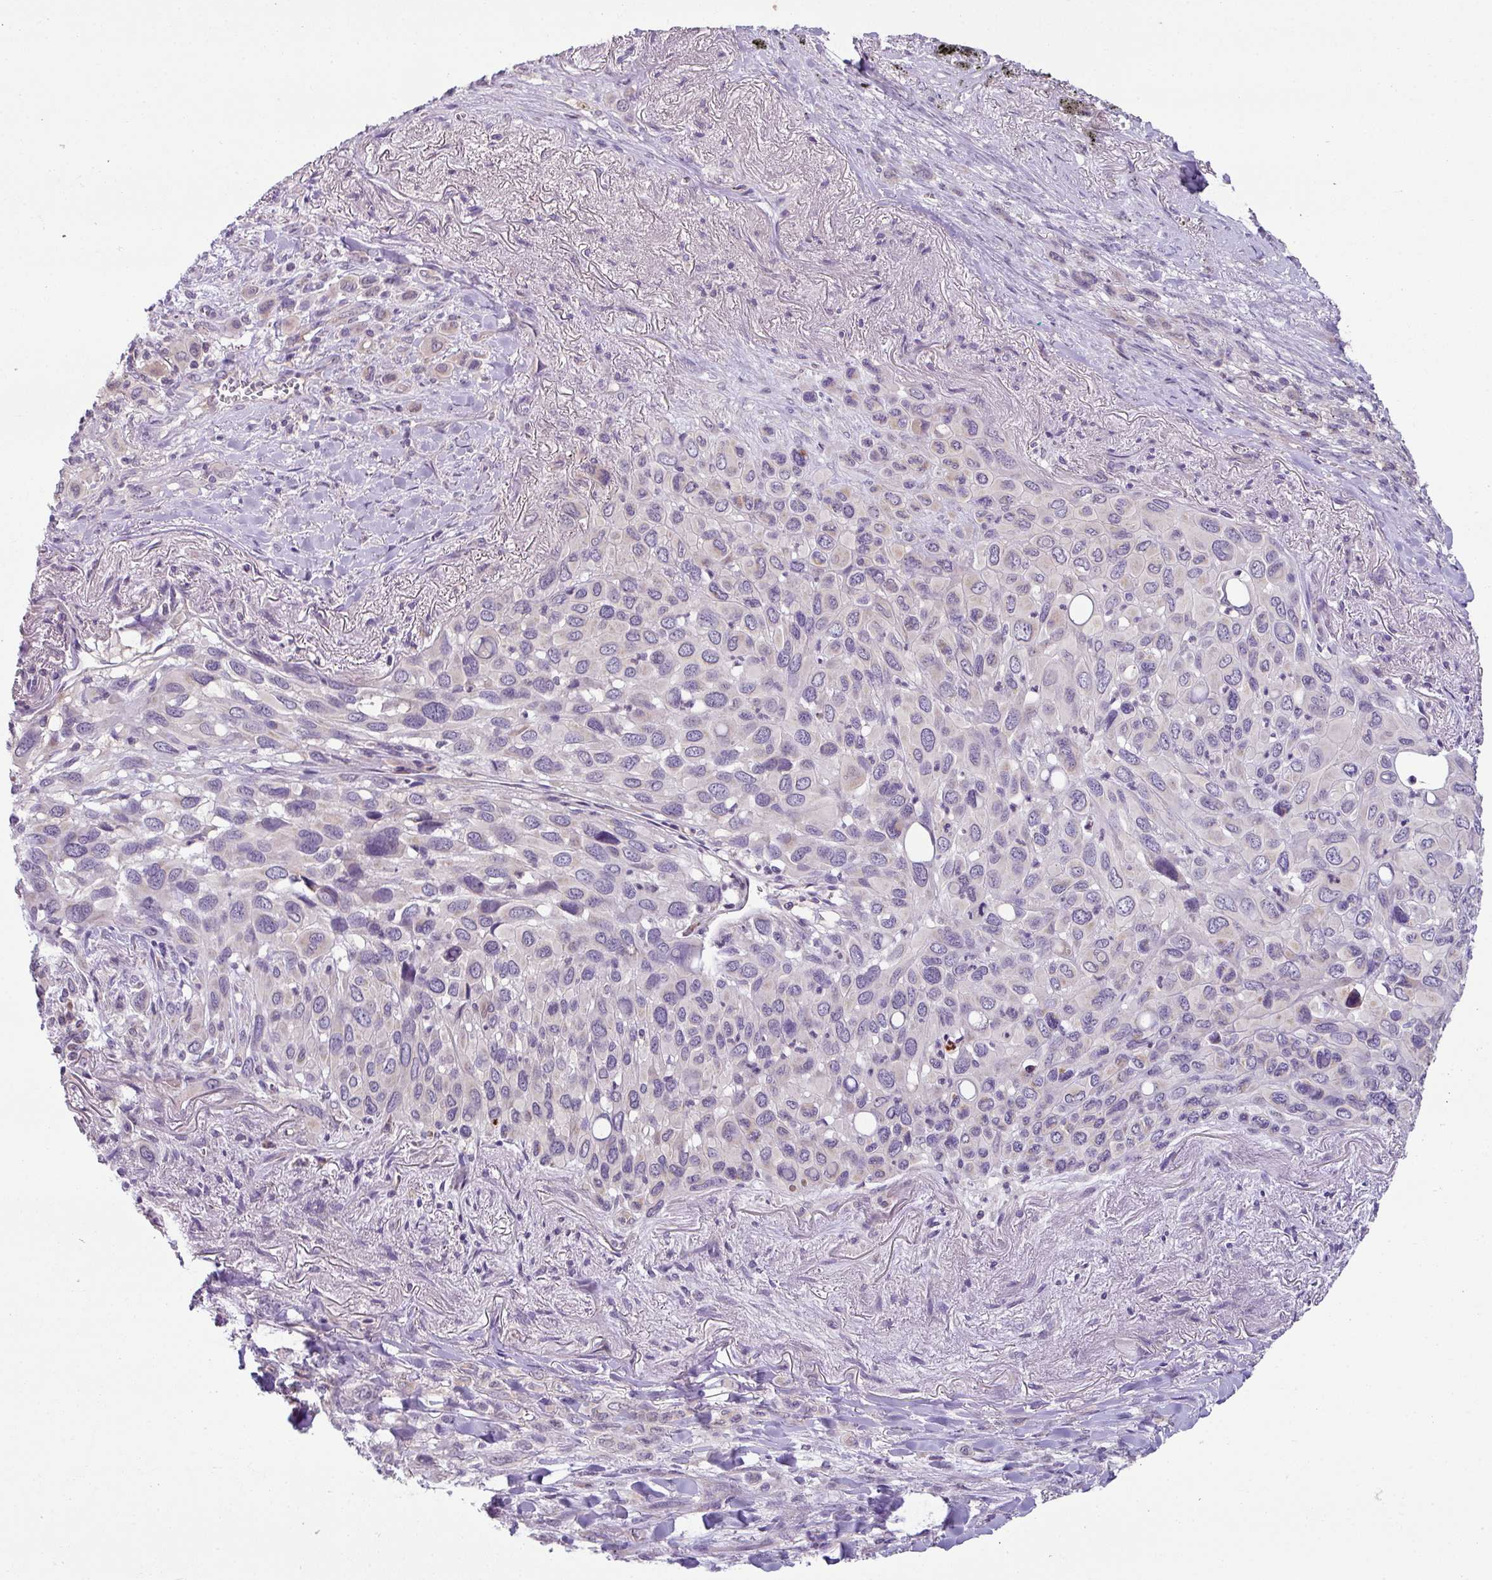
{"staining": {"intensity": "negative", "quantity": "none", "location": "none"}, "tissue": "melanoma", "cell_type": "Tumor cells", "image_type": "cancer", "snomed": [{"axis": "morphology", "description": "Malignant melanoma, Metastatic site"}, {"axis": "topography", "description": "Lung"}], "caption": "Malignant melanoma (metastatic site) stained for a protein using immunohistochemistry demonstrates no staining tumor cells.", "gene": "LRRC9", "patient": {"sex": "male", "age": 48}}